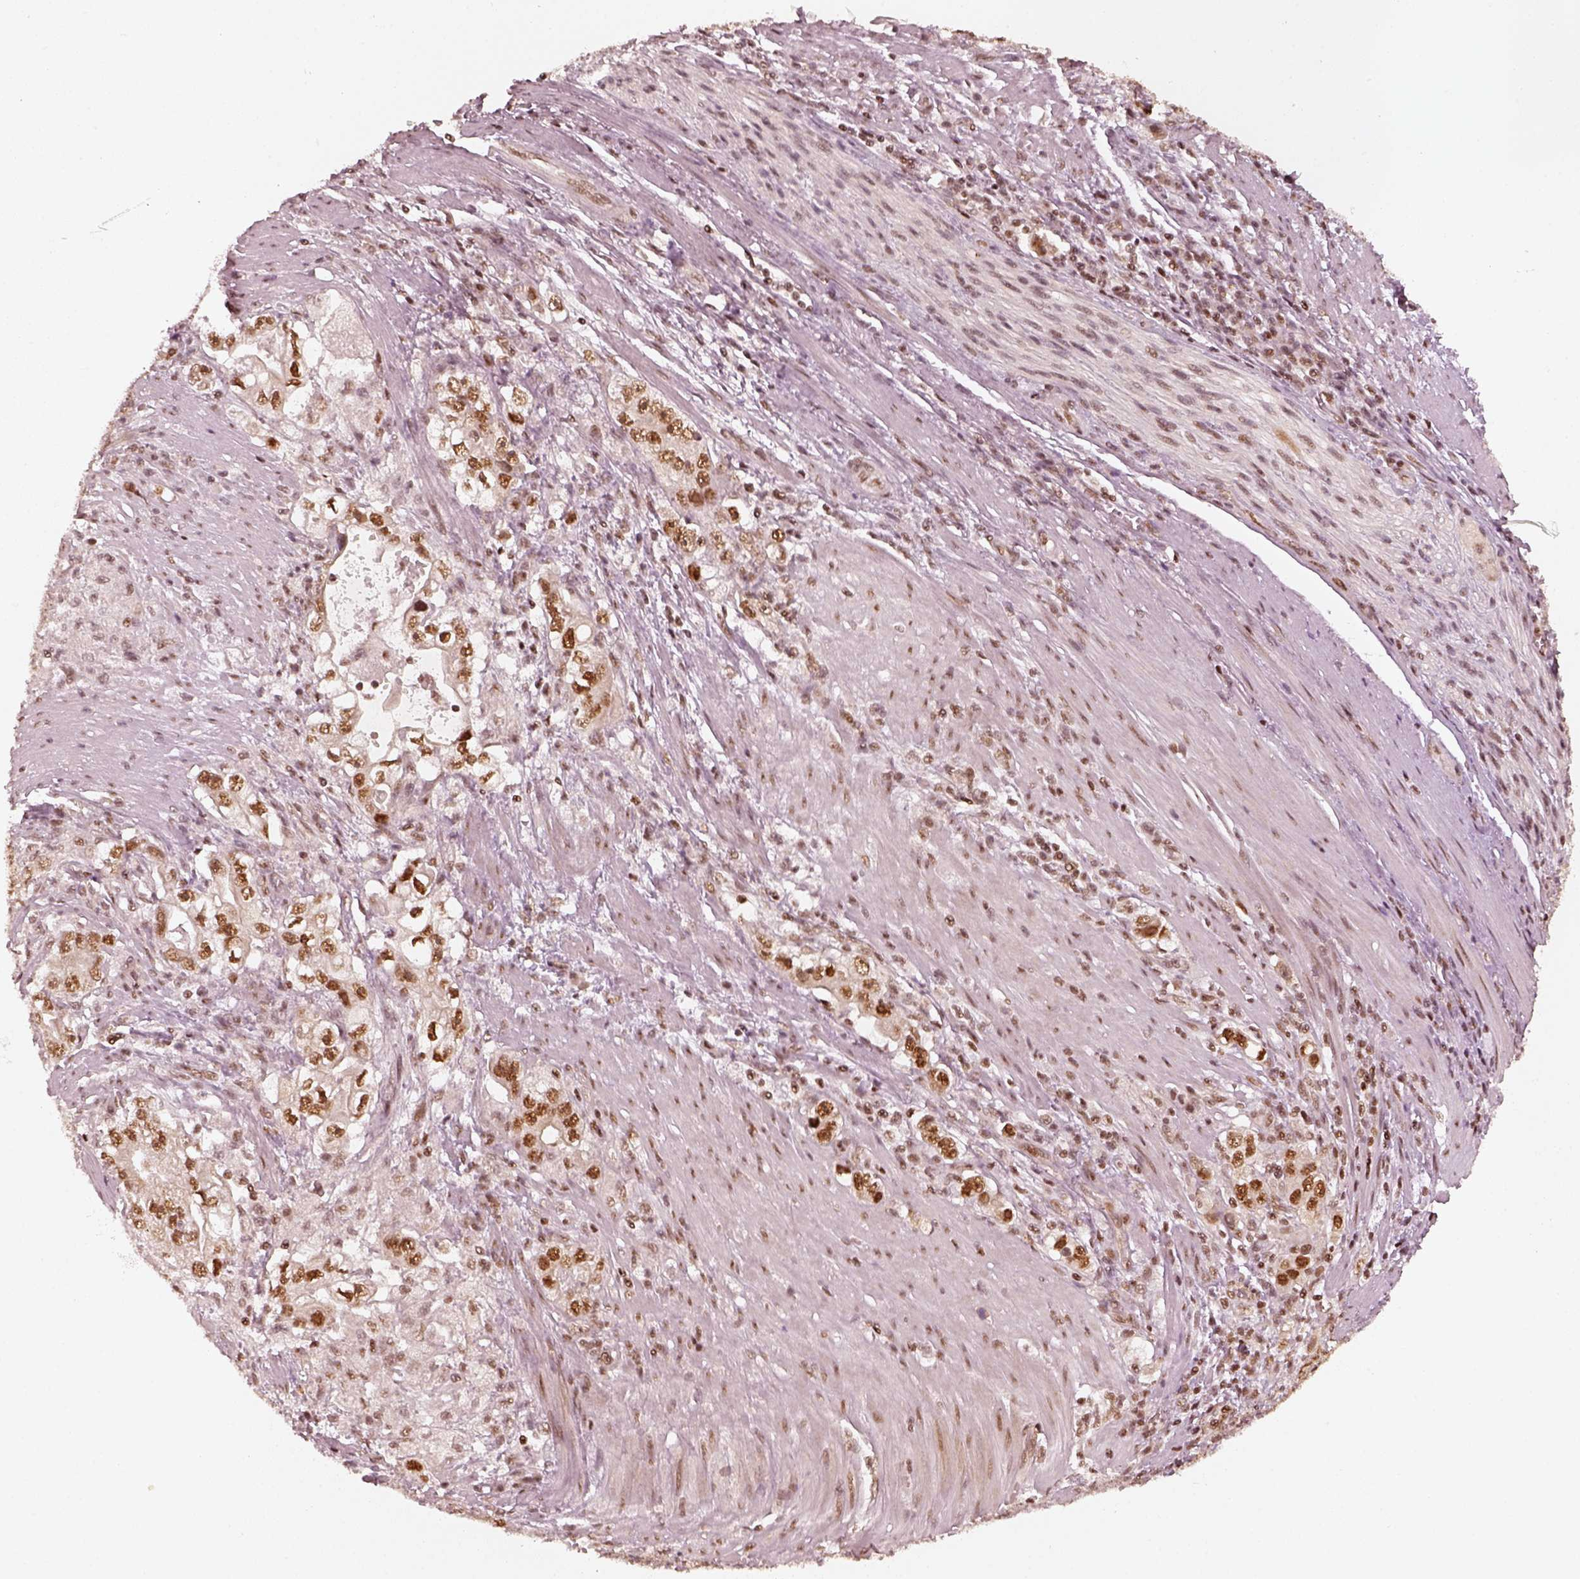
{"staining": {"intensity": "strong", "quantity": "<25%", "location": "nuclear"}, "tissue": "stomach cancer", "cell_type": "Tumor cells", "image_type": "cancer", "snomed": [{"axis": "morphology", "description": "Adenocarcinoma, NOS"}, {"axis": "topography", "description": "Stomach, lower"}], "caption": "Immunohistochemical staining of stomach cancer displays medium levels of strong nuclear expression in approximately <25% of tumor cells.", "gene": "GMEB2", "patient": {"sex": "female", "age": 72}}